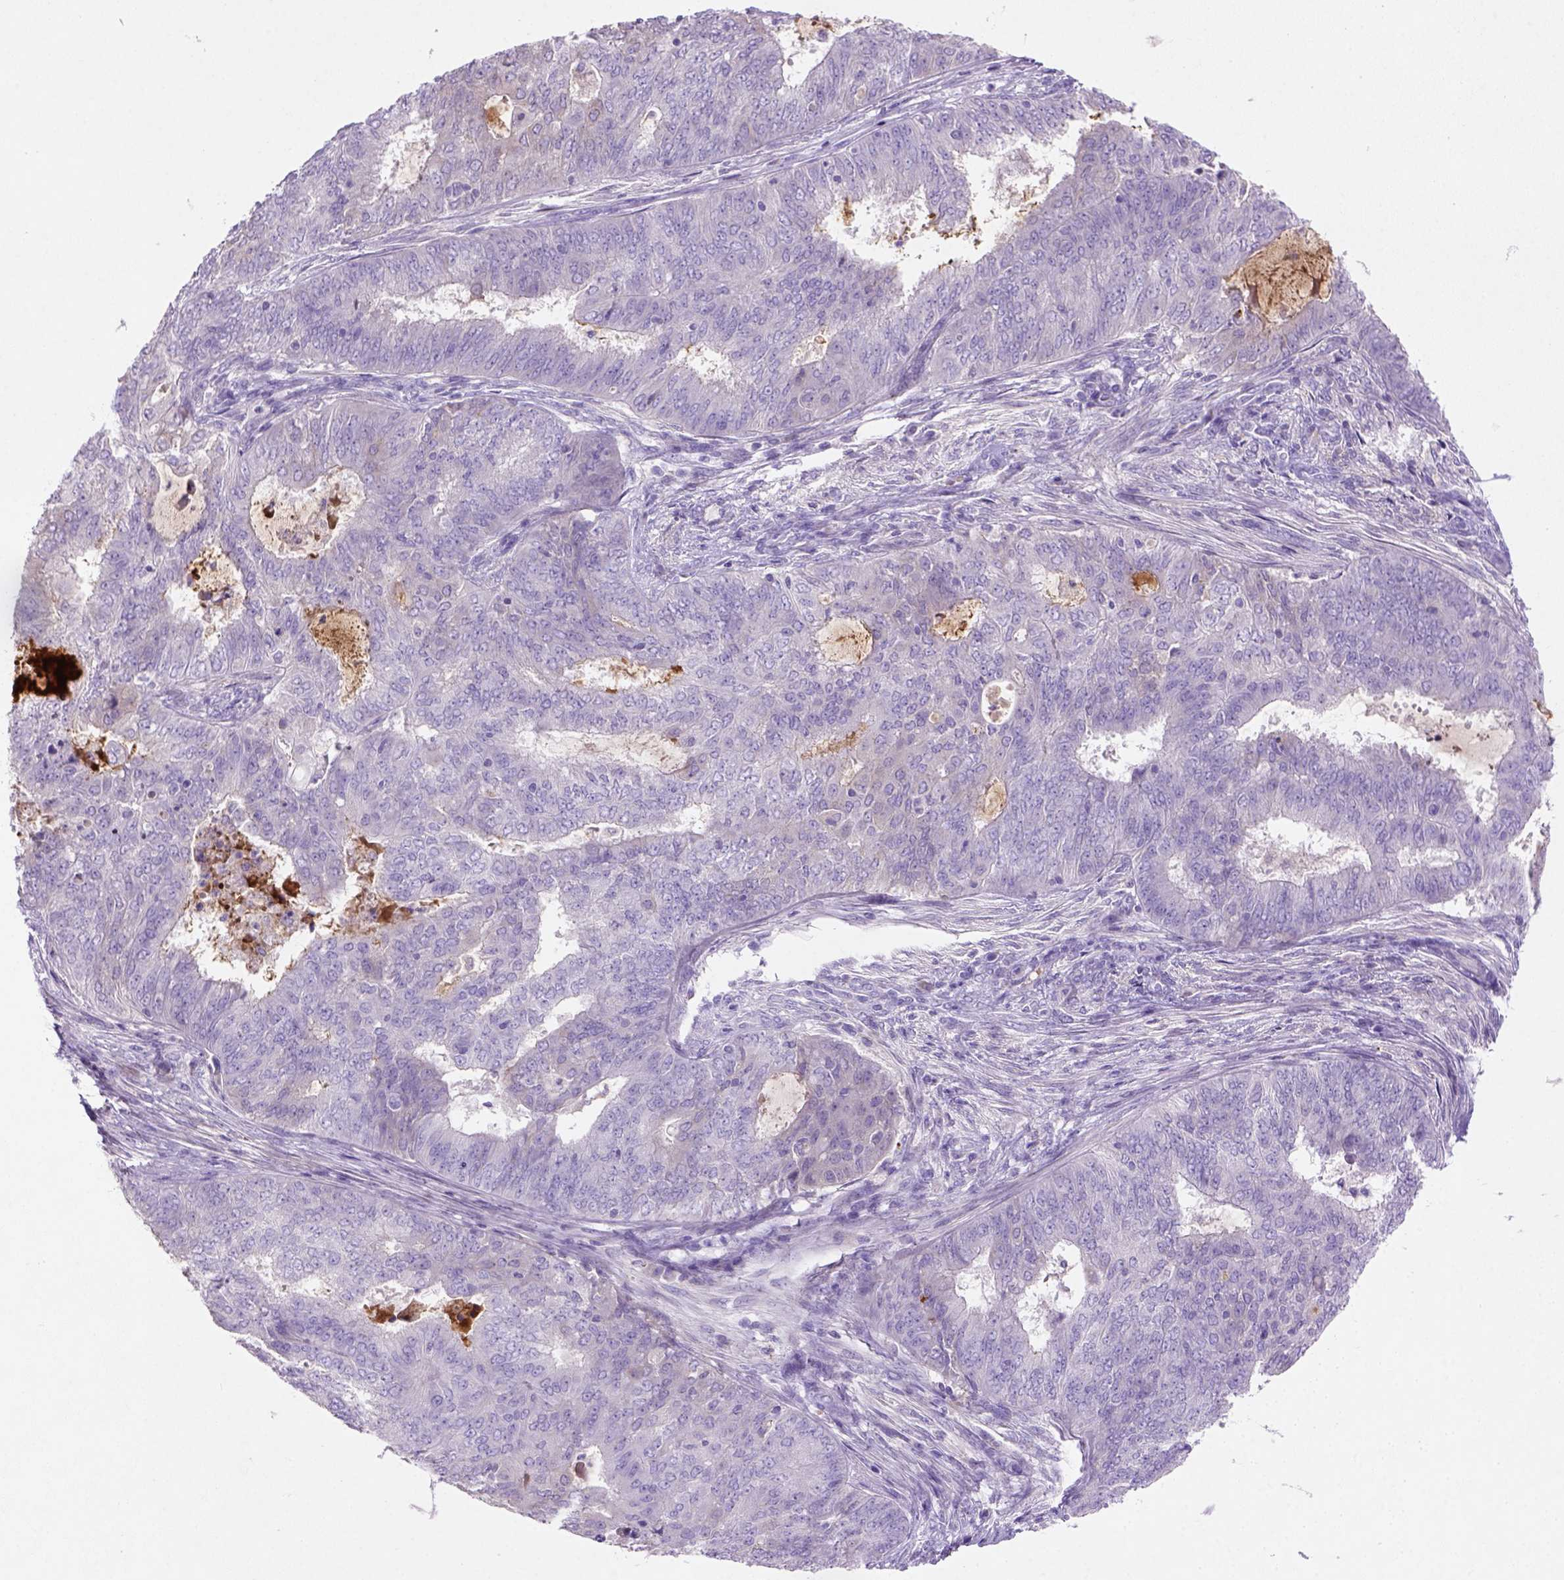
{"staining": {"intensity": "negative", "quantity": "none", "location": "none"}, "tissue": "endometrial cancer", "cell_type": "Tumor cells", "image_type": "cancer", "snomed": [{"axis": "morphology", "description": "Adenocarcinoma, NOS"}, {"axis": "topography", "description": "Endometrium"}], "caption": "Tumor cells are negative for brown protein staining in adenocarcinoma (endometrial).", "gene": "NUDT2", "patient": {"sex": "female", "age": 62}}